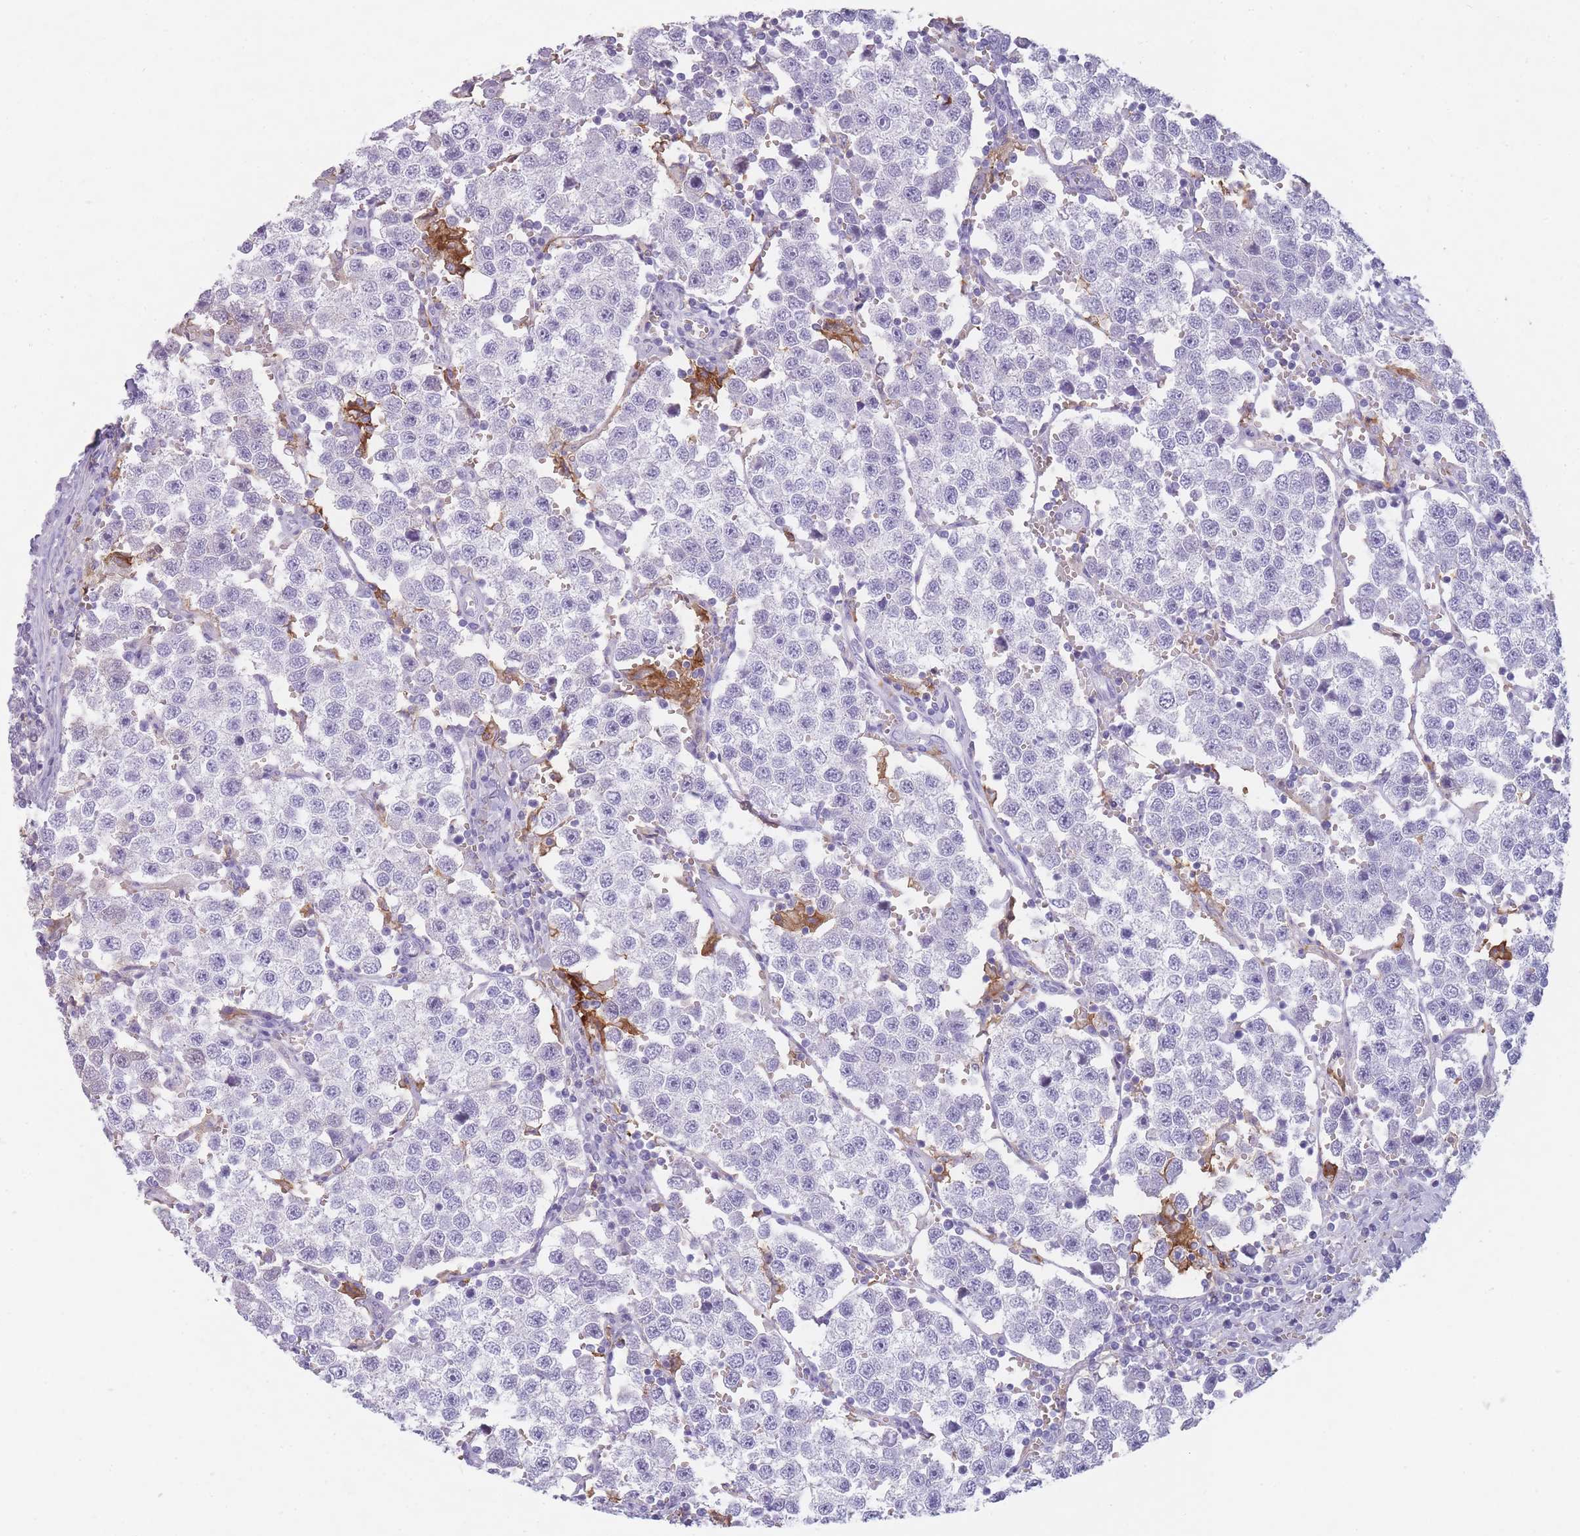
{"staining": {"intensity": "negative", "quantity": "none", "location": "none"}, "tissue": "testis cancer", "cell_type": "Tumor cells", "image_type": "cancer", "snomed": [{"axis": "morphology", "description": "Seminoma, NOS"}, {"axis": "topography", "description": "Testis"}], "caption": "IHC histopathology image of neoplastic tissue: human testis seminoma stained with DAB (3,3'-diaminobenzidine) reveals no significant protein positivity in tumor cells.", "gene": "CR1L", "patient": {"sex": "male", "age": 37}}